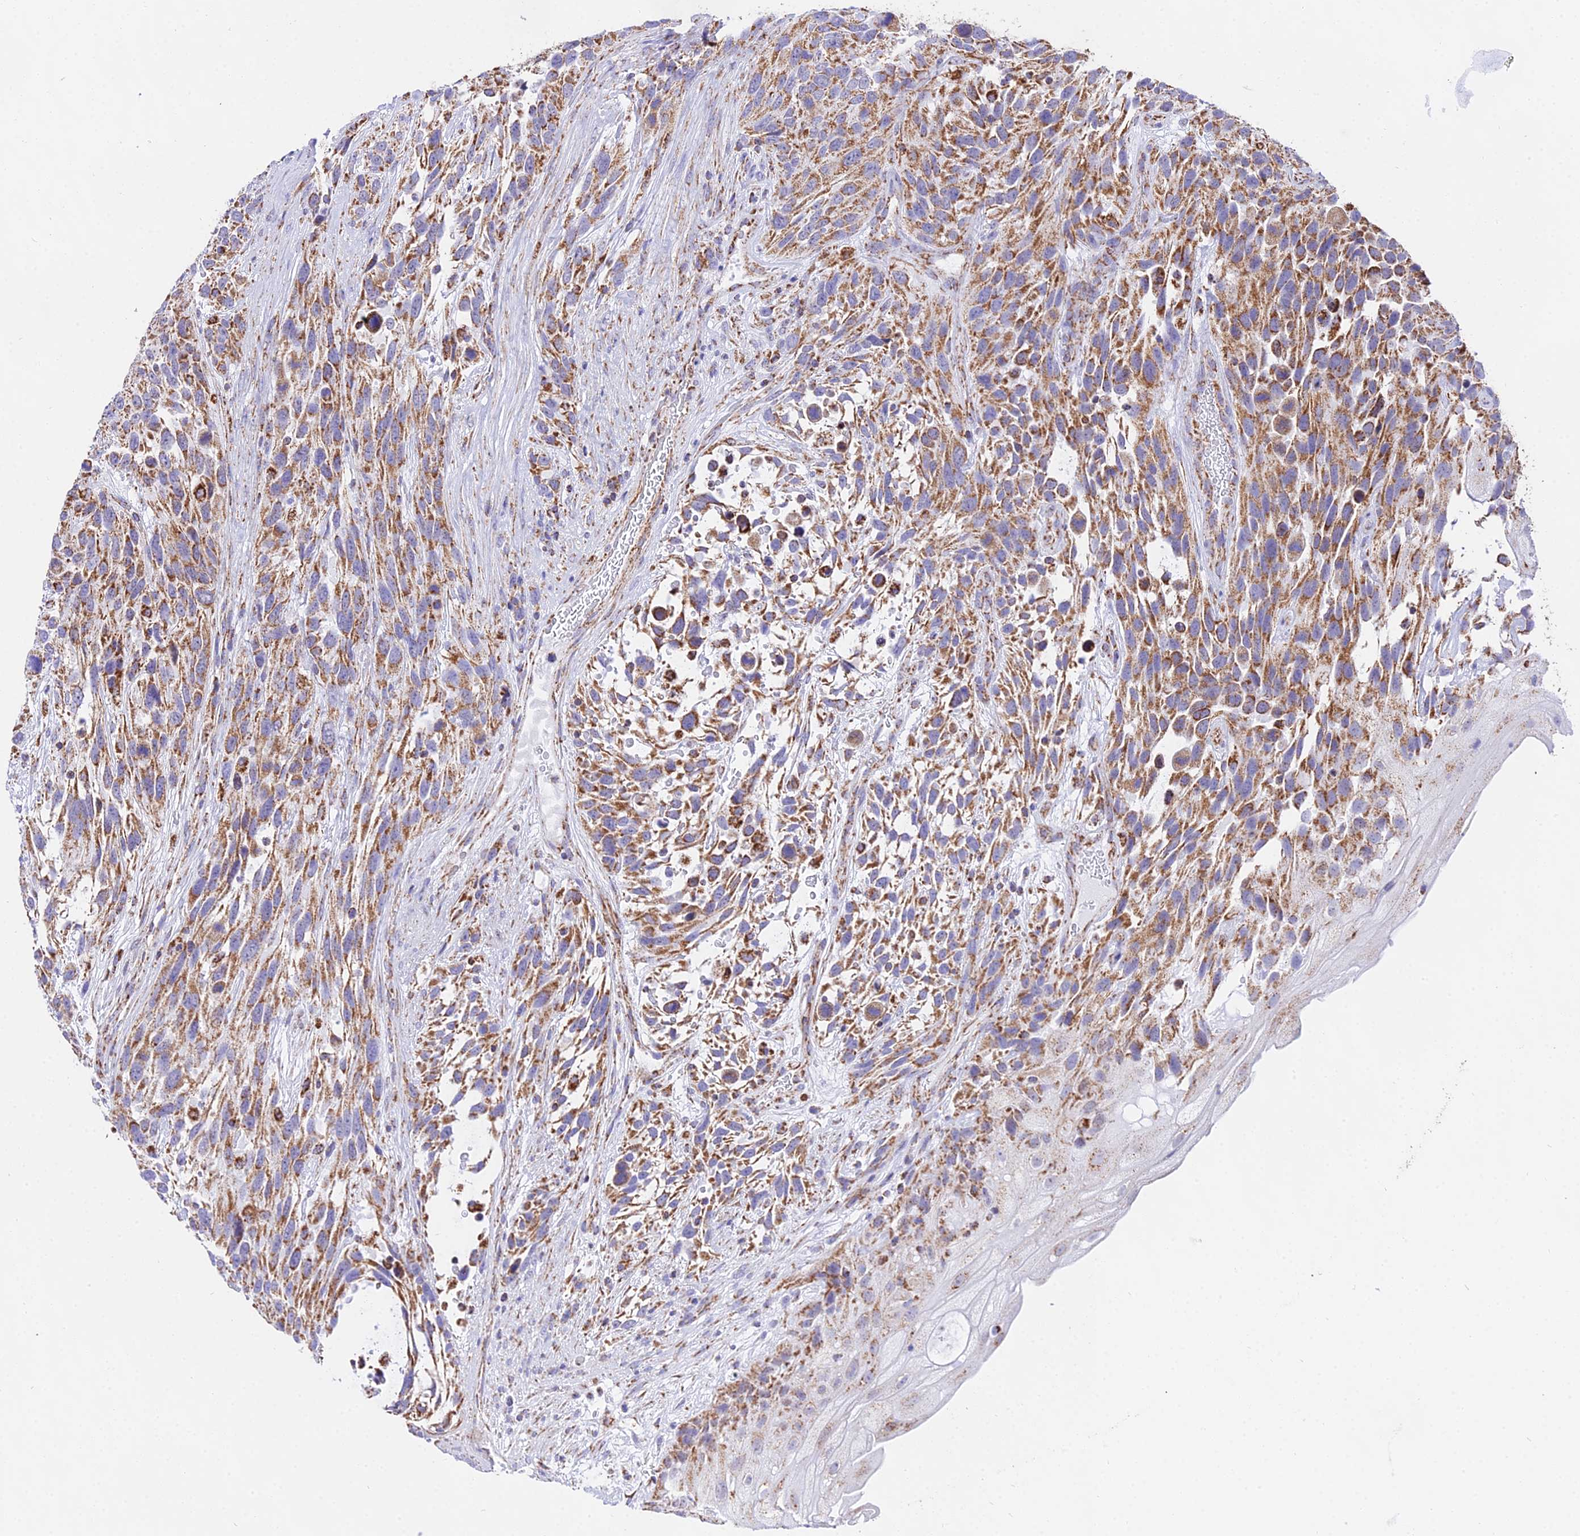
{"staining": {"intensity": "moderate", "quantity": ">75%", "location": "cytoplasmic/membranous"}, "tissue": "urothelial cancer", "cell_type": "Tumor cells", "image_type": "cancer", "snomed": [{"axis": "morphology", "description": "Urothelial carcinoma, High grade"}, {"axis": "topography", "description": "Urinary bladder"}], "caption": "The micrograph shows a brown stain indicating the presence of a protein in the cytoplasmic/membranous of tumor cells in urothelial carcinoma (high-grade). The staining was performed using DAB (3,3'-diaminobenzidine) to visualize the protein expression in brown, while the nuclei were stained in blue with hematoxylin (Magnification: 20x).", "gene": "ATP5PD", "patient": {"sex": "female", "age": 70}}